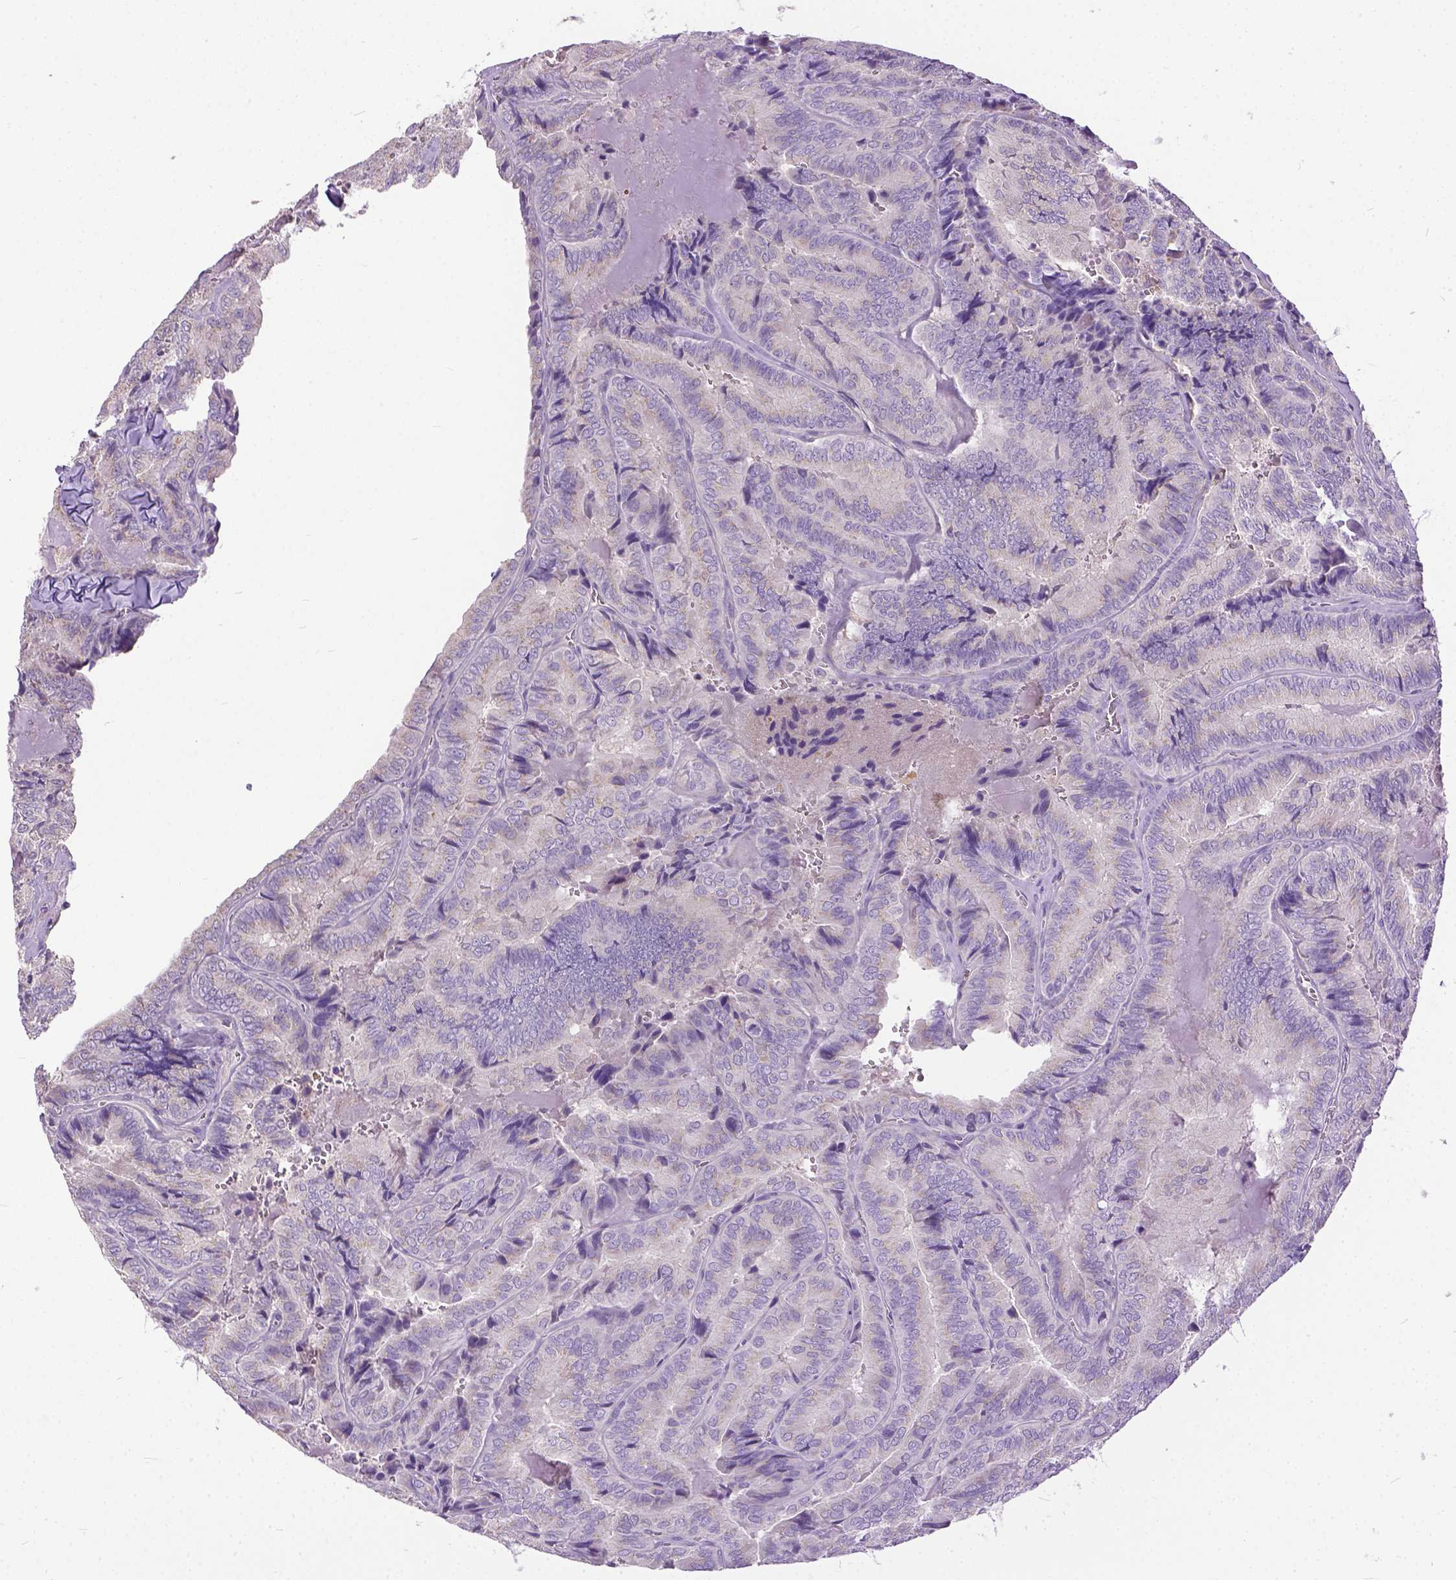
{"staining": {"intensity": "negative", "quantity": "none", "location": "none"}, "tissue": "thyroid cancer", "cell_type": "Tumor cells", "image_type": "cancer", "snomed": [{"axis": "morphology", "description": "Papillary adenocarcinoma, NOS"}, {"axis": "topography", "description": "Thyroid gland"}], "caption": "The micrograph demonstrates no staining of tumor cells in thyroid cancer.", "gene": "BANF2", "patient": {"sex": "female", "age": 75}}